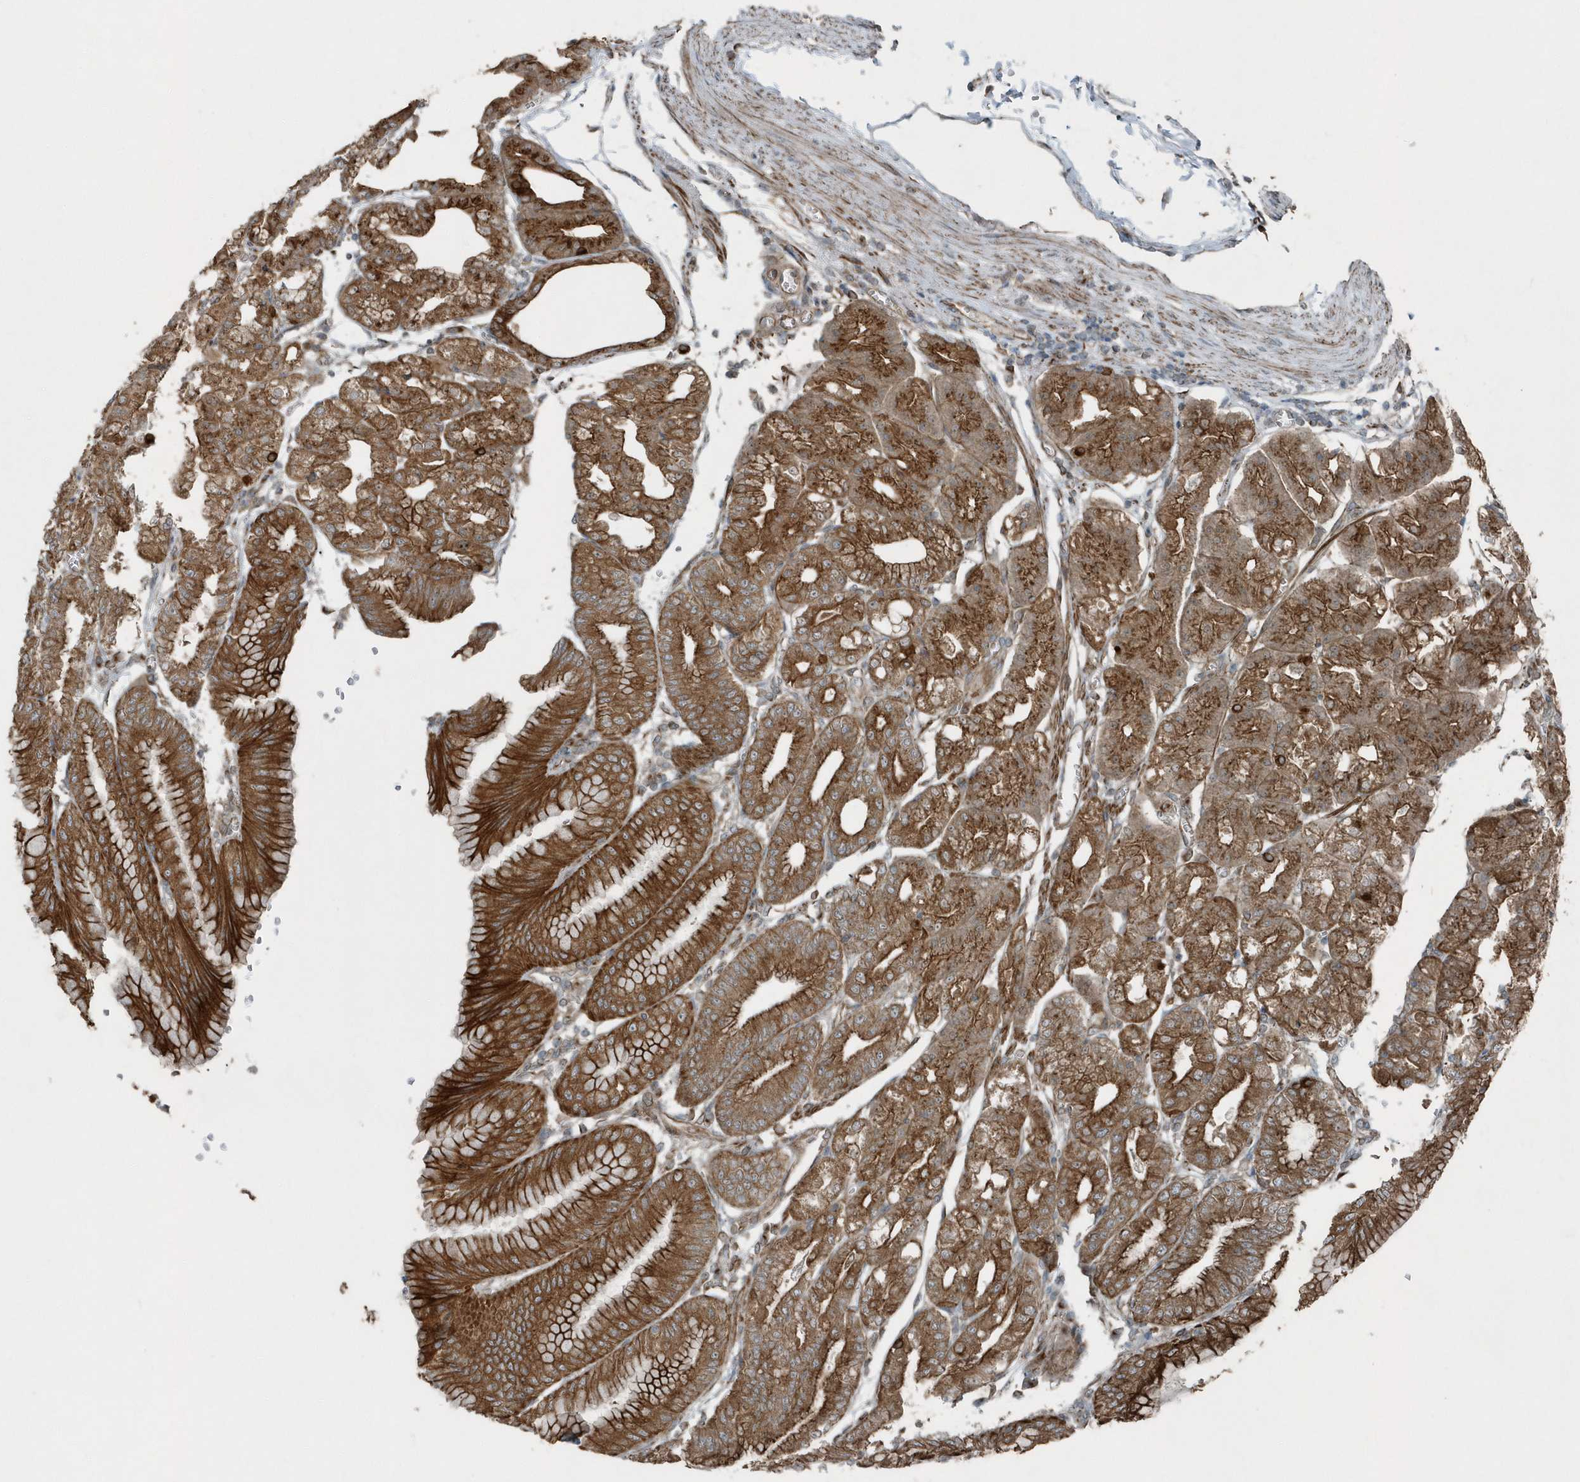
{"staining": {"intensity": "strong", "quantity": ">75%", "location": "cytoplasmic/membranous"}, "tissue": "stomach", "cell_type": "Glandular cells", "image_type": "normal", "snomed": [{"axis": "morphology", "description": "Normal tissue, NOS"}, {"axis": "topography", "description": "Stomach, lower"}], "caption": "A micrograph showing strong cytoplasmic/membranous expression in about >75% of glandular cells in benign stomach, as visualized by brown immunohistochemical staining.", "gene": "GCC2", "patient": {"sex": "male", "age": 71}}